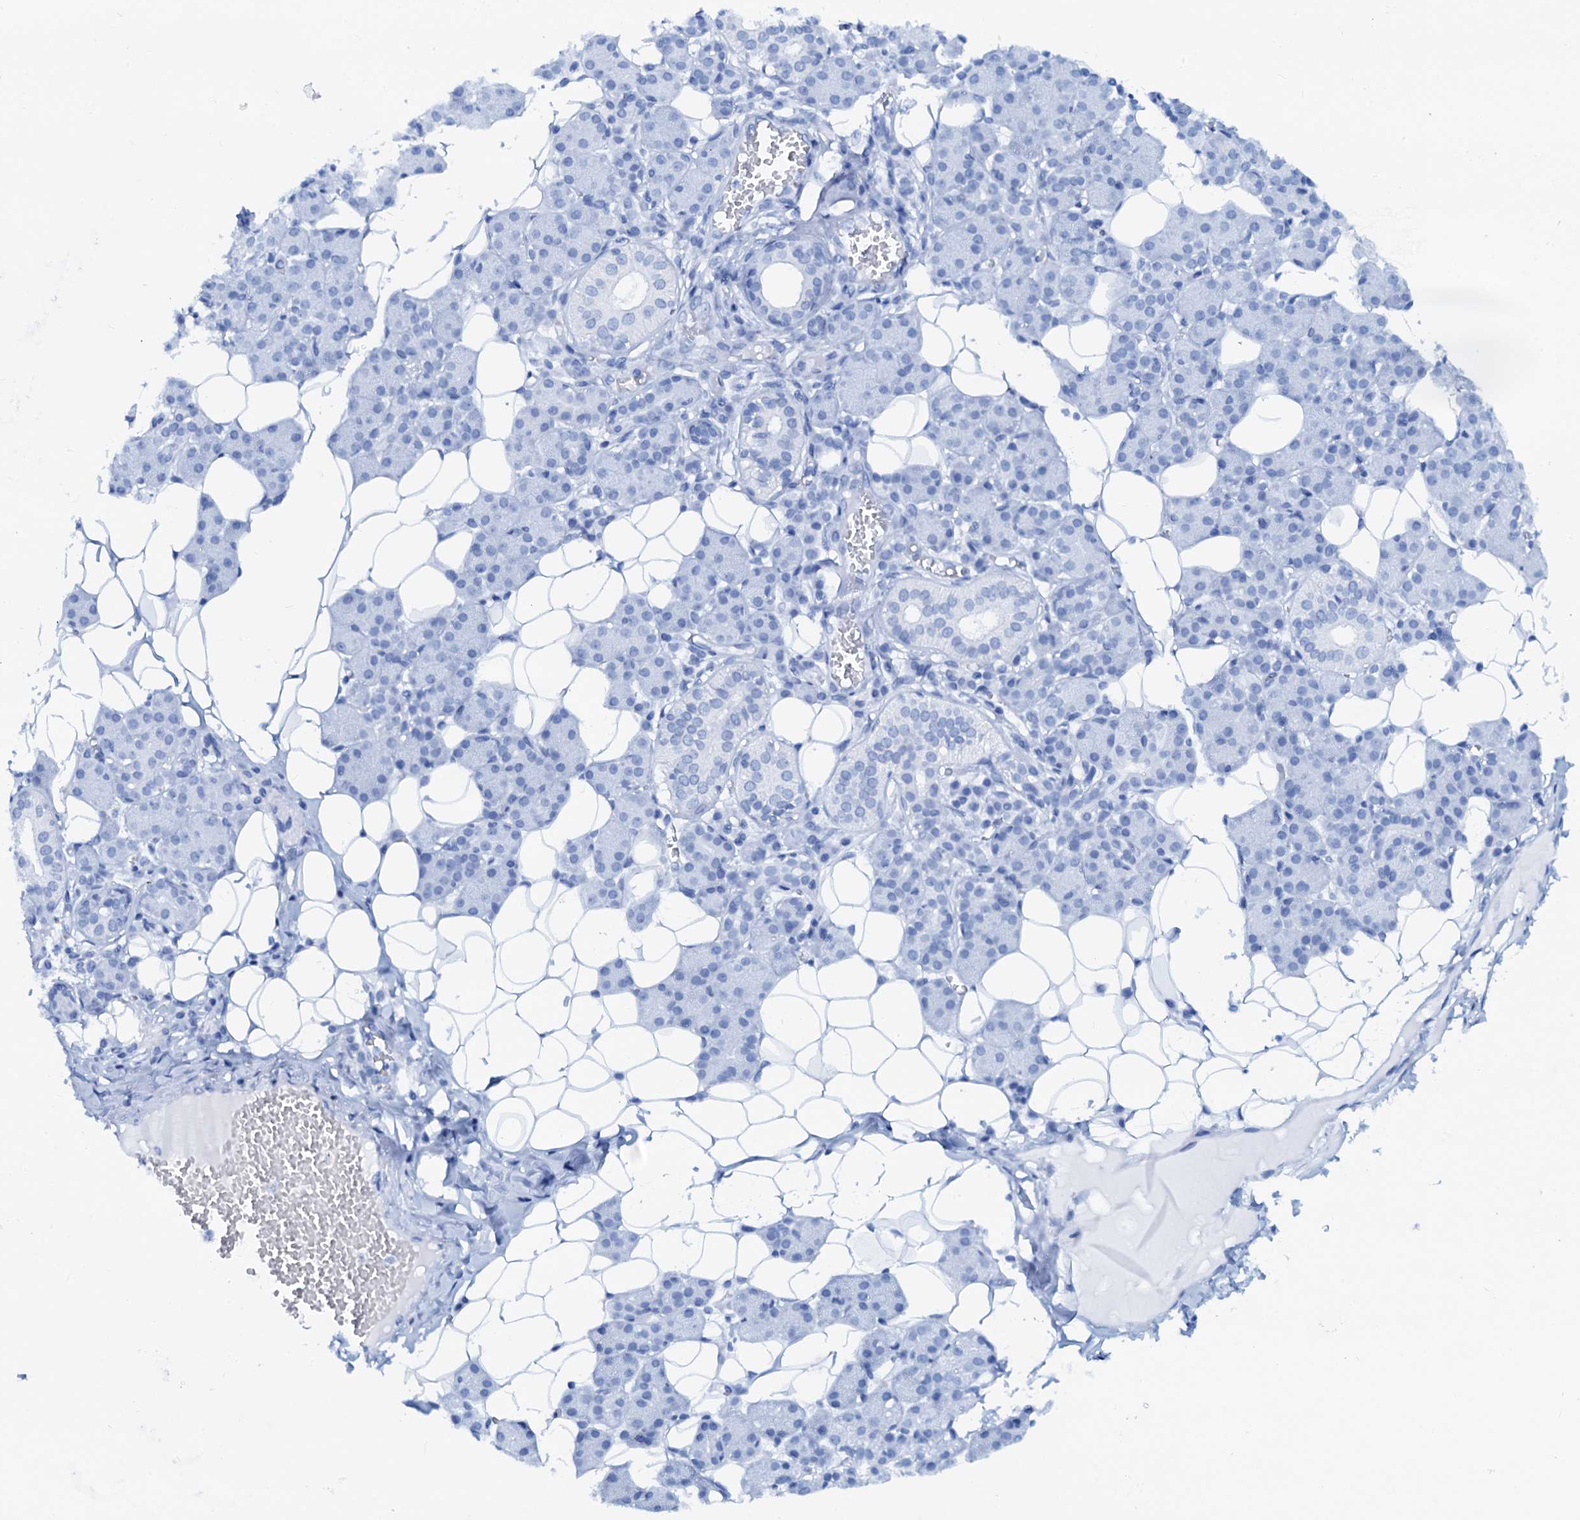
{"staining": {"intensity": "negative", "quantity": "none", "location": "none"}, "tissue": "salivary gland", "cell_type": "Glandular cells", "image_type": "normal", "snomed": [{"axis": "morphology", "description": "Normal tissue, NOS"}, {"axis": "topography", "description": "Salivary gland"}], "caption": "This is a image of IHC staining of unremarkable salivary gland, which shows no positivity in glandular cells.", "gene": "PTGES3", "patient": {"sex": "female", "age": 33}}